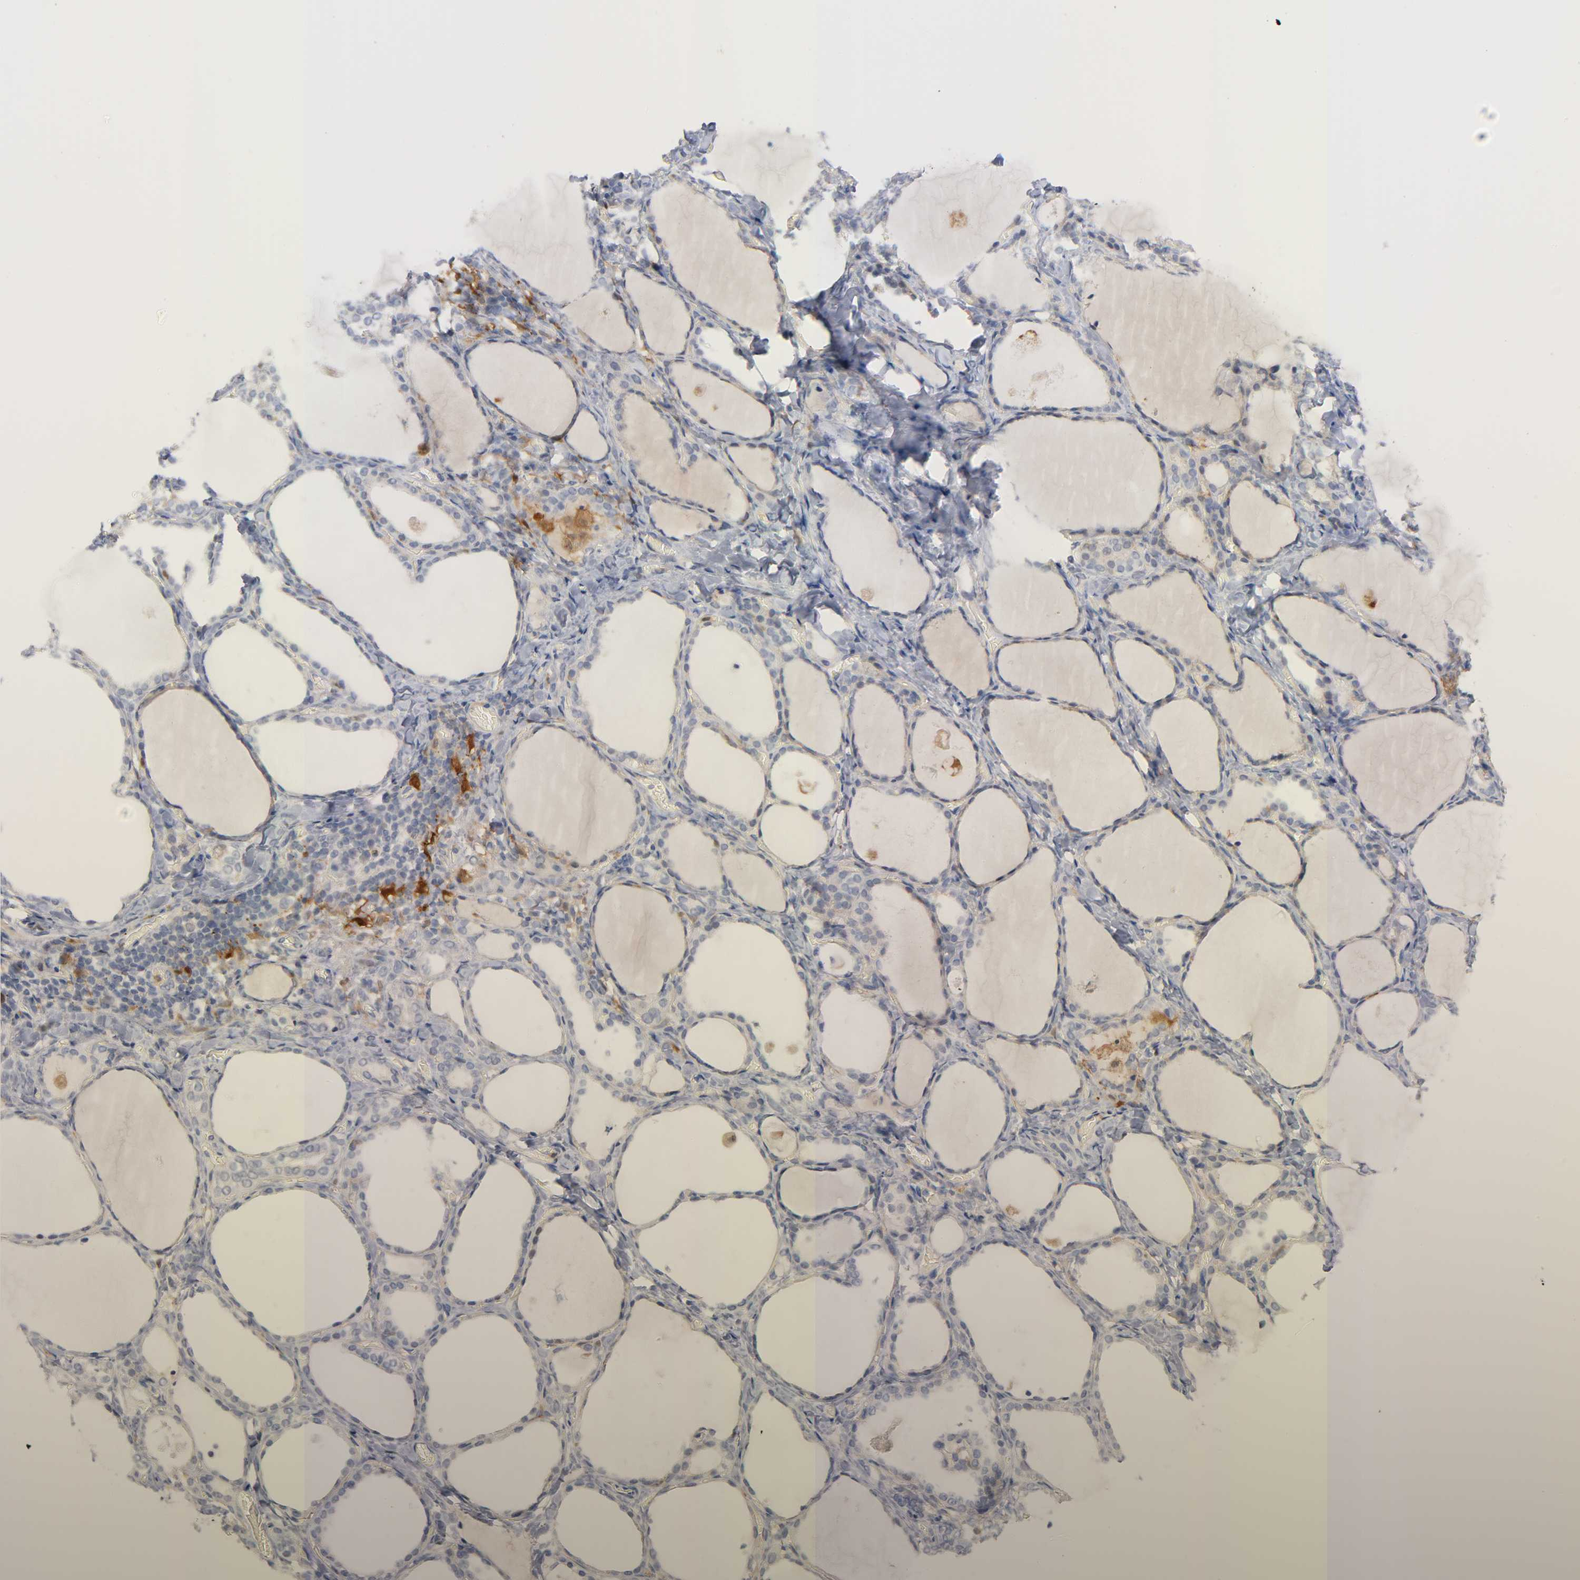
{"staining": {"intensity": "weak", "quantity": "<25%", "location": "cytoplasmic/membranous"}, "tissue": "thyroid gland", "cell_type": "Glandular cells", "image_type": "normal", "snomed": [{"axis": "morphology", "description": "Normal tissue, NOS"}, {"axis": "morphology", "description": "Papillary adenocarcinoma, NOS"}, {"axis": "topography", "description": "Thyroid gland"}], "caption": "Human thyroid gland stained for a protein using immunohistochemistry (IHC) shows no expression in glandular cells.", "gene": "IL18", "patient": {"sex": "female", "age": 30}}